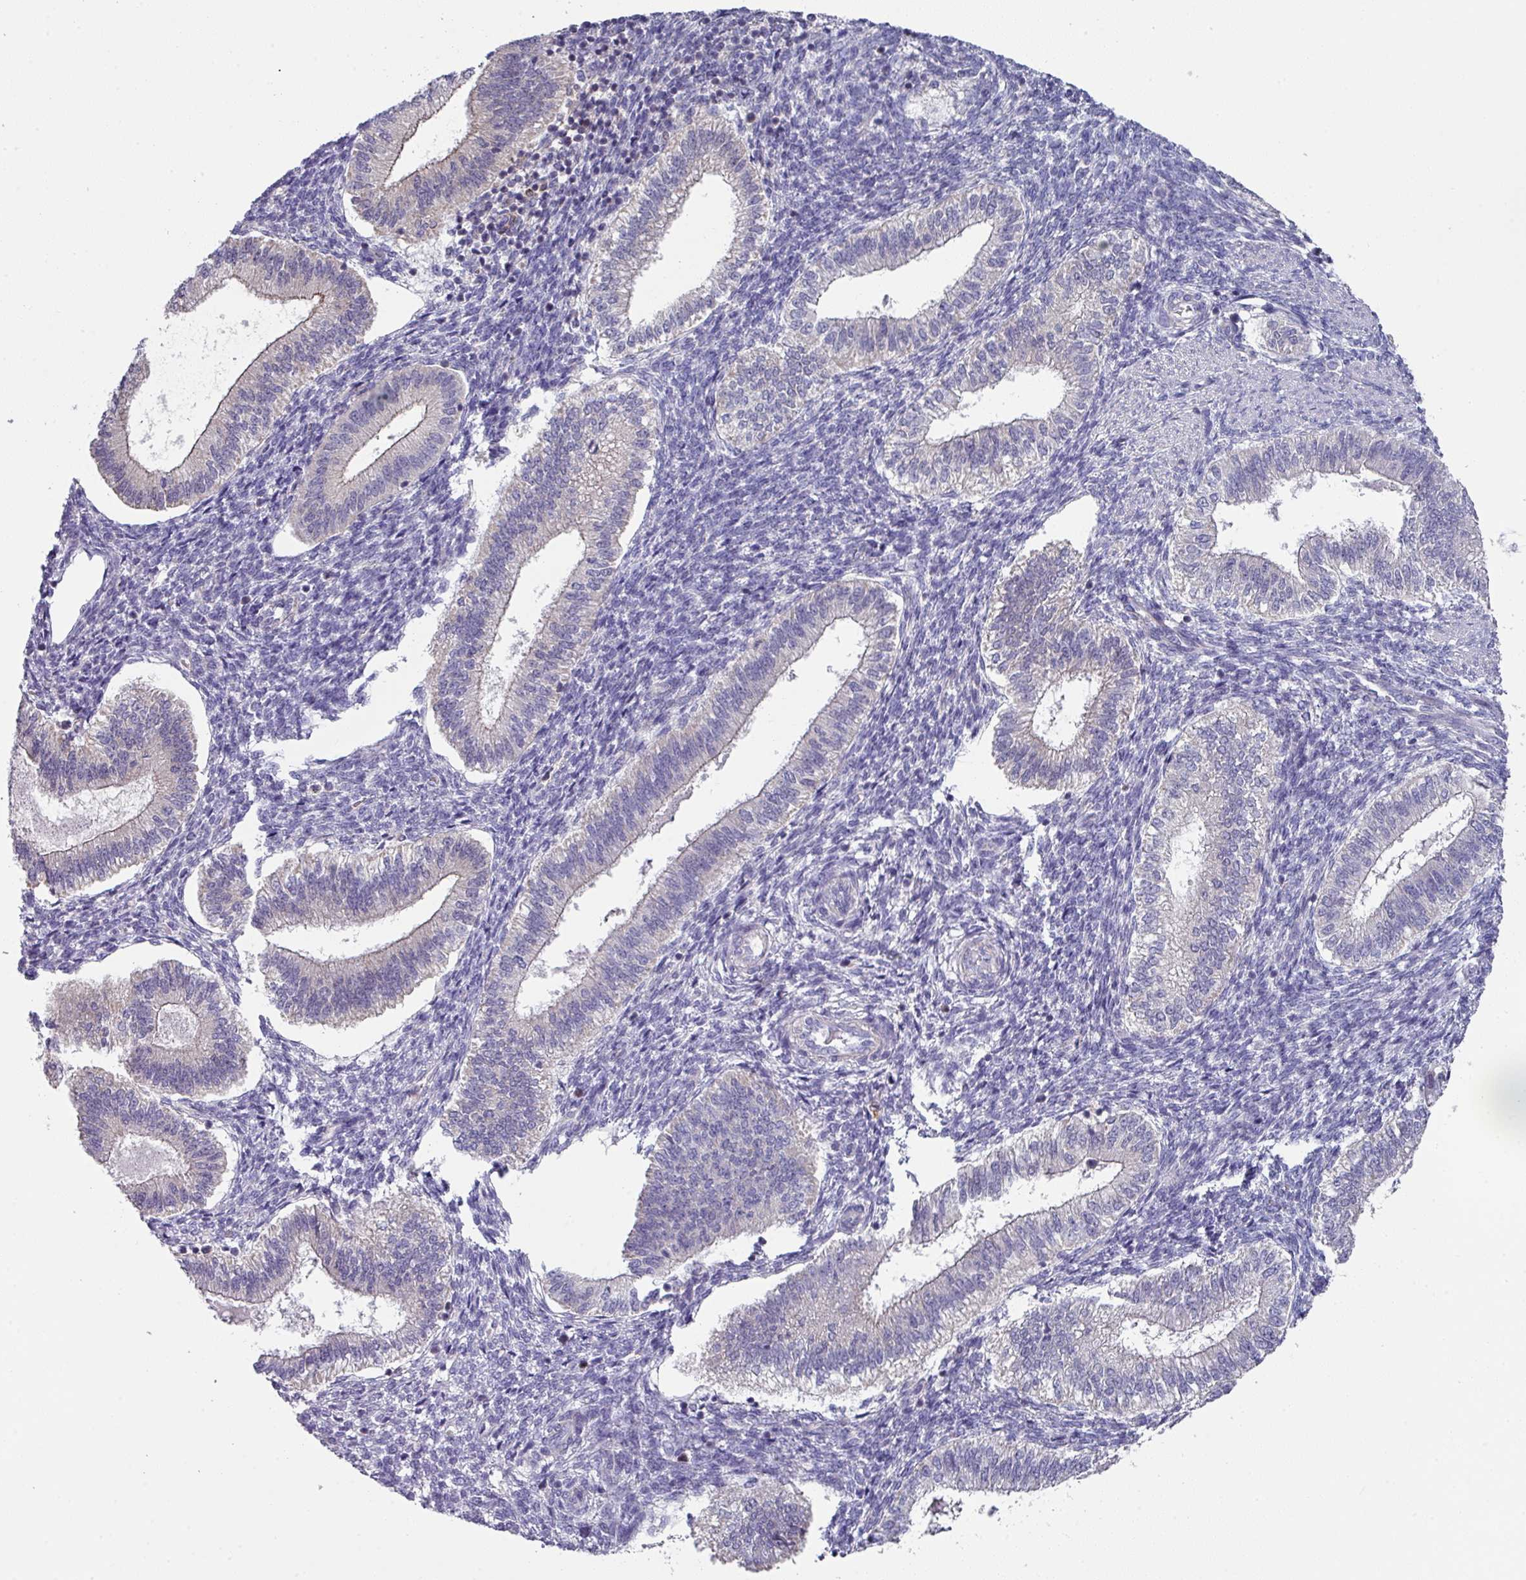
{"staining": {"intensity": "negative", "quantity": "none", "location": "none"}, "tissue": "endometrium", "cell_type": "Cells in endometrial stroma", "image_type": "normal", "snomed": [{"axis": "morphology", "description": "Normal tissue, NOS"}, {"axis": "topography", "description": "Endometrium"}], "caption": "The histopathology image displays no significant expression in cells in endometrial stroma of endometrium. (Immunohistochemistry (ihc), brightfield microscopy, high magnification).", "gene": "DCAF12L1", "patient": {"sex": "female", "age": 25}}